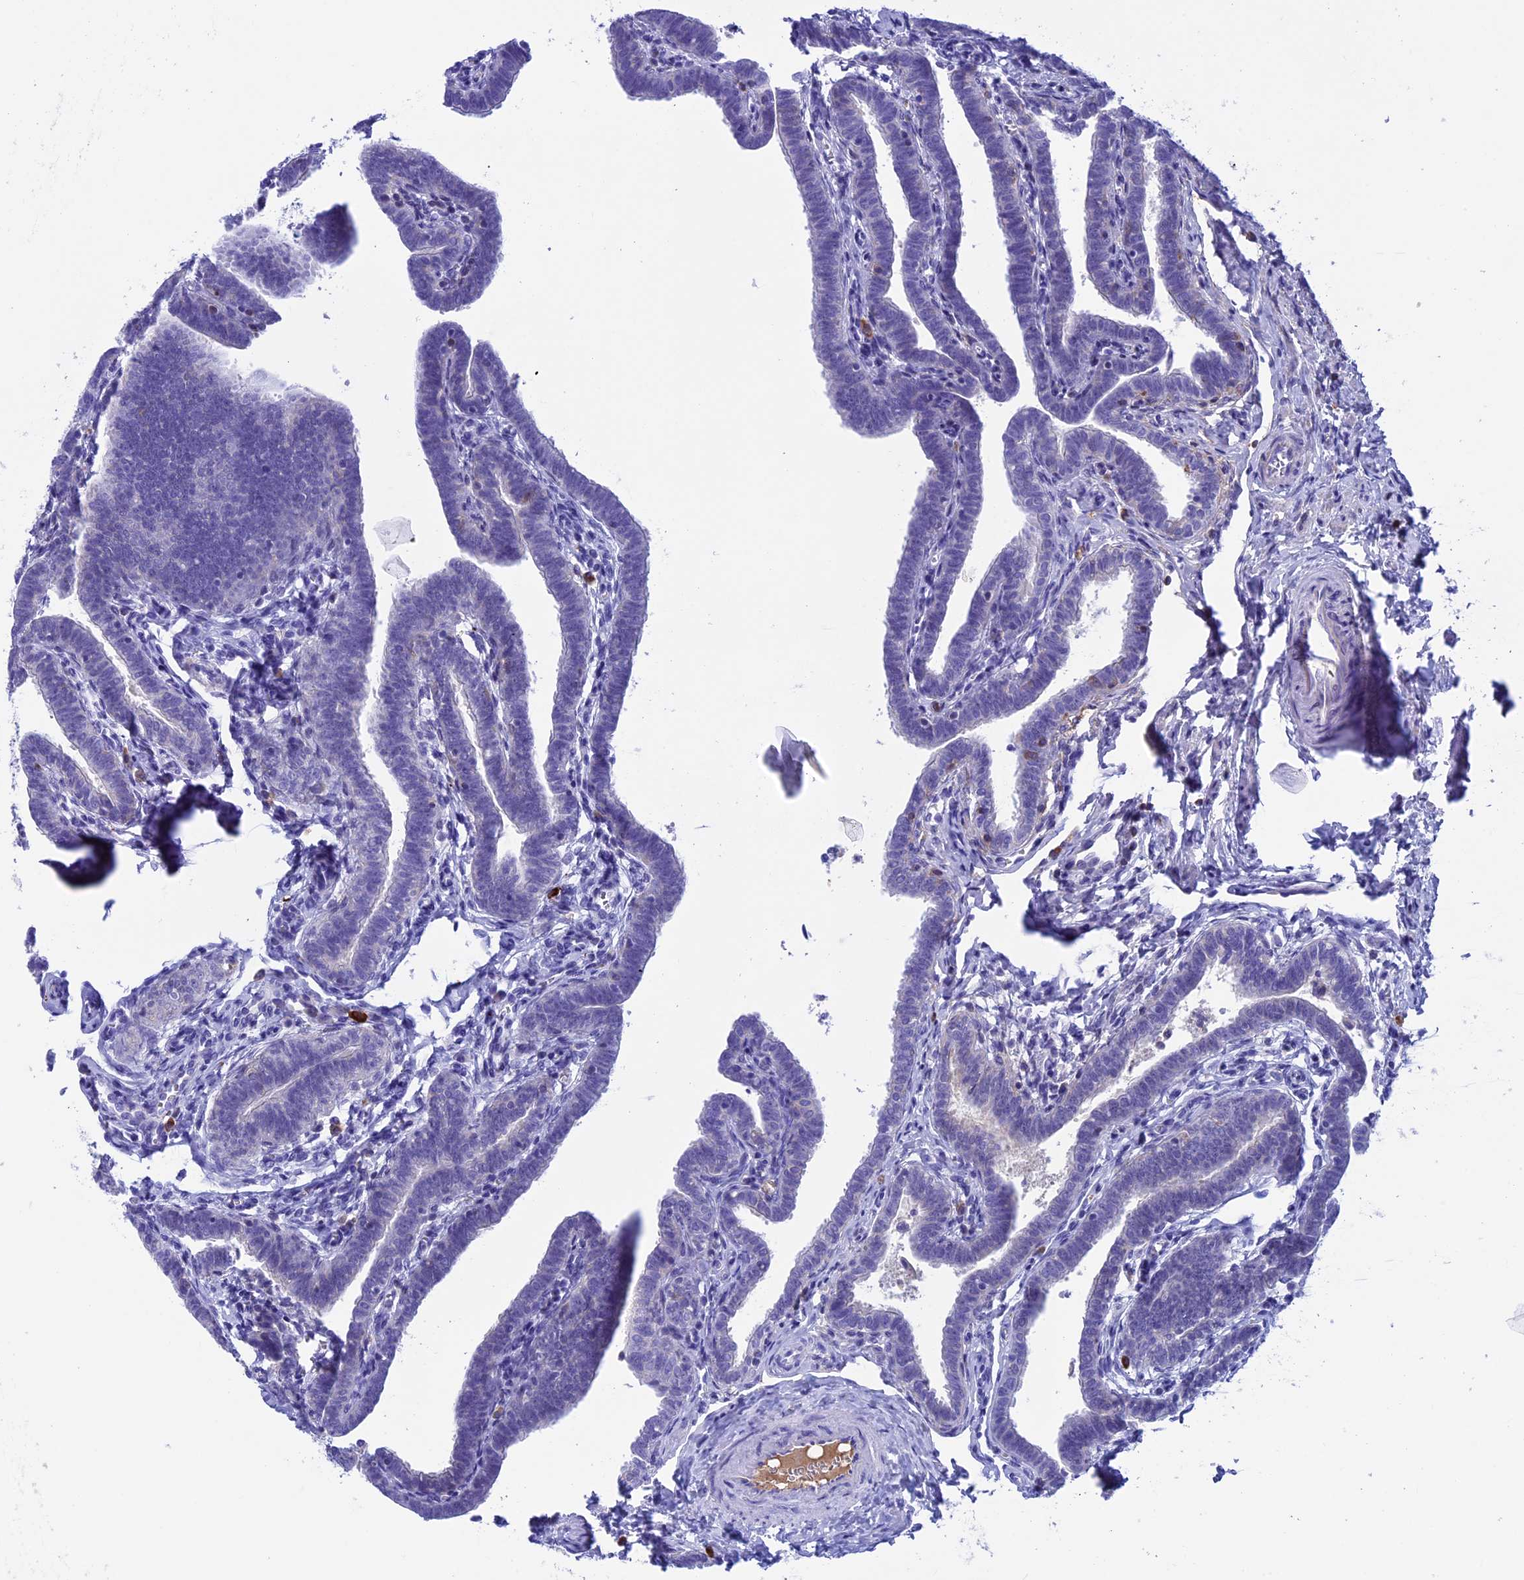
{"staining": {"intensity": "negative", "quantity": "none", "location": "none"}, "tissue": "fallopian tube", "cell_type": "Glandular cells", "image_type": "normal", "snomed": [{"axis": "morphology", "description": "Normal tissue, NOS"}, {"axis": "topography", "description": "Fallopian tube"}], "caption": "Fallopian tube stained for a protein using IHC demonstrates no staining glandular cells.", "gene": "IGSF6", "patient": {"sex": "female", "age": 36}}